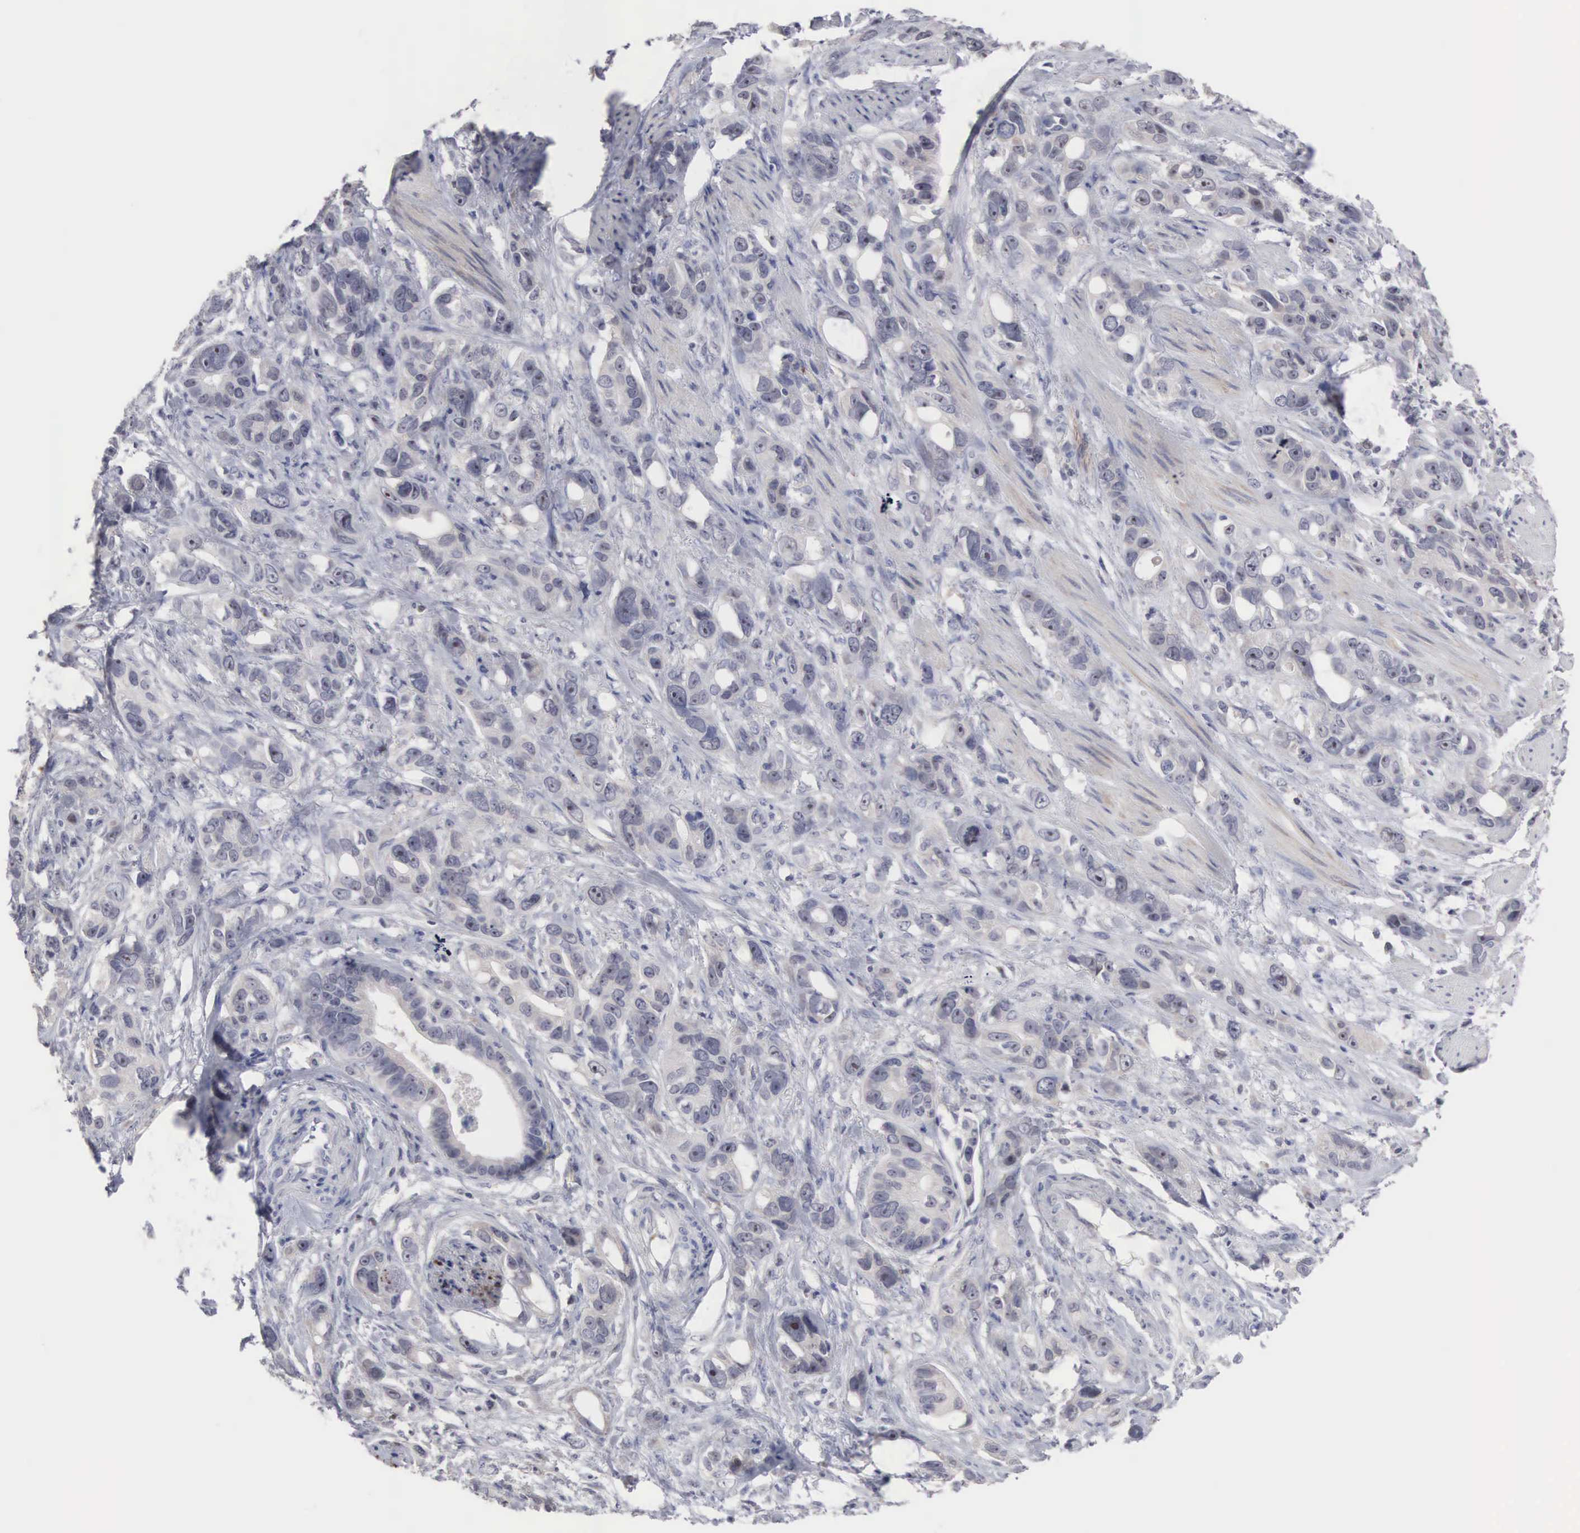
{"staining": {"intensity": "negative", "quantity": "none", "location": "none"}, "tissue": "stomach cancer", "cell_type": "Tumor cells", "image_type": "cancer", "snomed": [{"axis": "morphology", "description": "Adenocarcinoma, NOS"}, {"axis": "topography", "description": "Stomach, upper"}], "caption": "Tumor cells show no significant protein expression in stomach cancer (adenocarcinoma).", "gene": "ACOT4", "patient": {"sex": "male", "age": 47}}